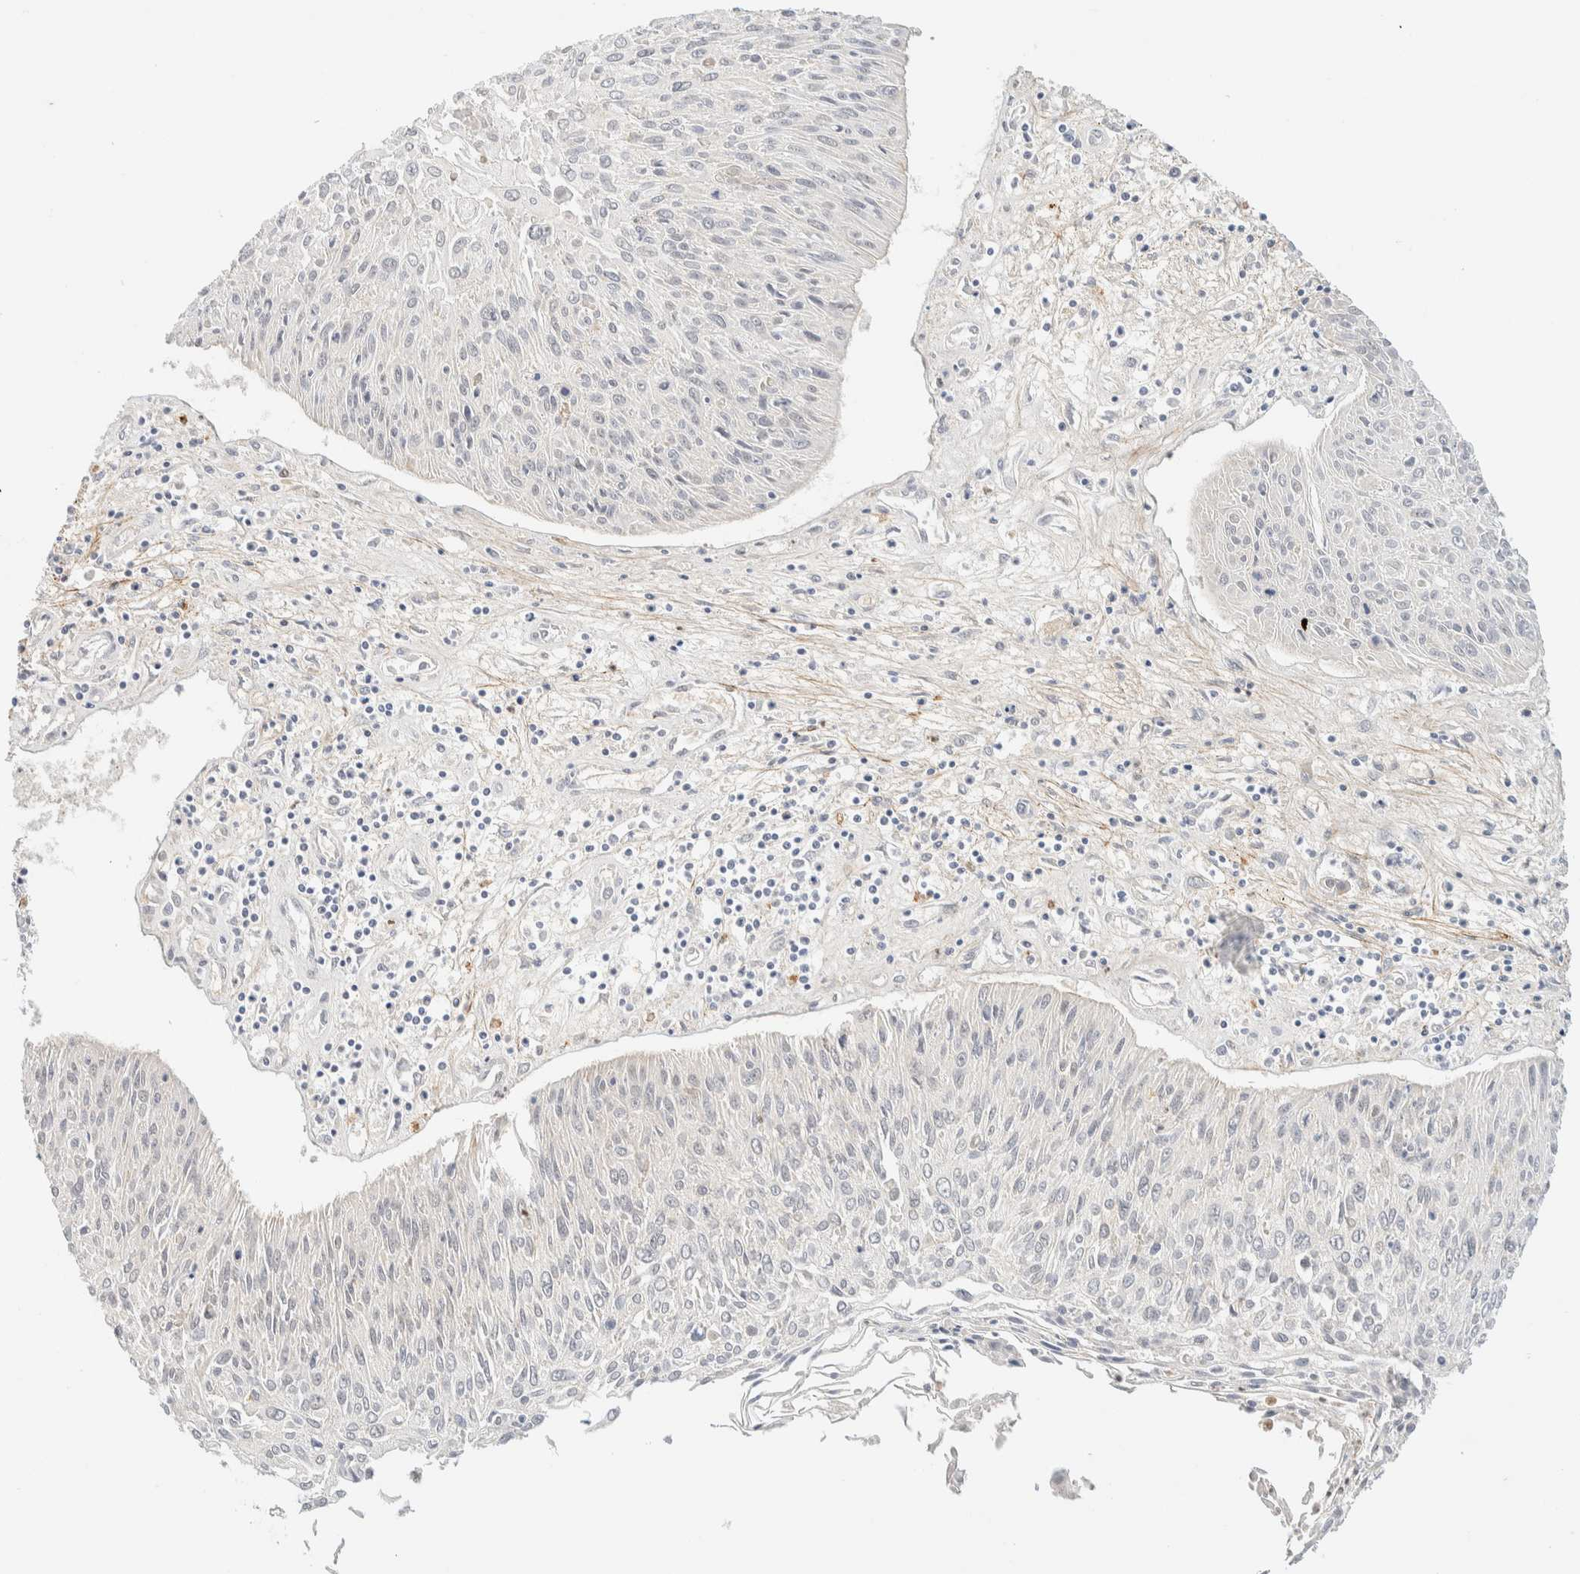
{"staining": {"intensity": "negative", "quantity": "none", "location": "none"}, "tissue": "cervical cancer", "cell_type": "Tumor cells", "image_type": "cancer", "snomed": [{"axis": "morphology", "description": "Squamous cell carcinoma, NOS"}, {"axis": "topography", "description": "Cervix"}], "caption": "High magnification brightfield microscopy of squamous cell carcinoma (cervical) stained with DAB (brown) and counterstained with hematoxylin (blue): tumor cells show no significant positivity.", "gene": "TNK1", "patient": {"sex": "female", "age": 51}}